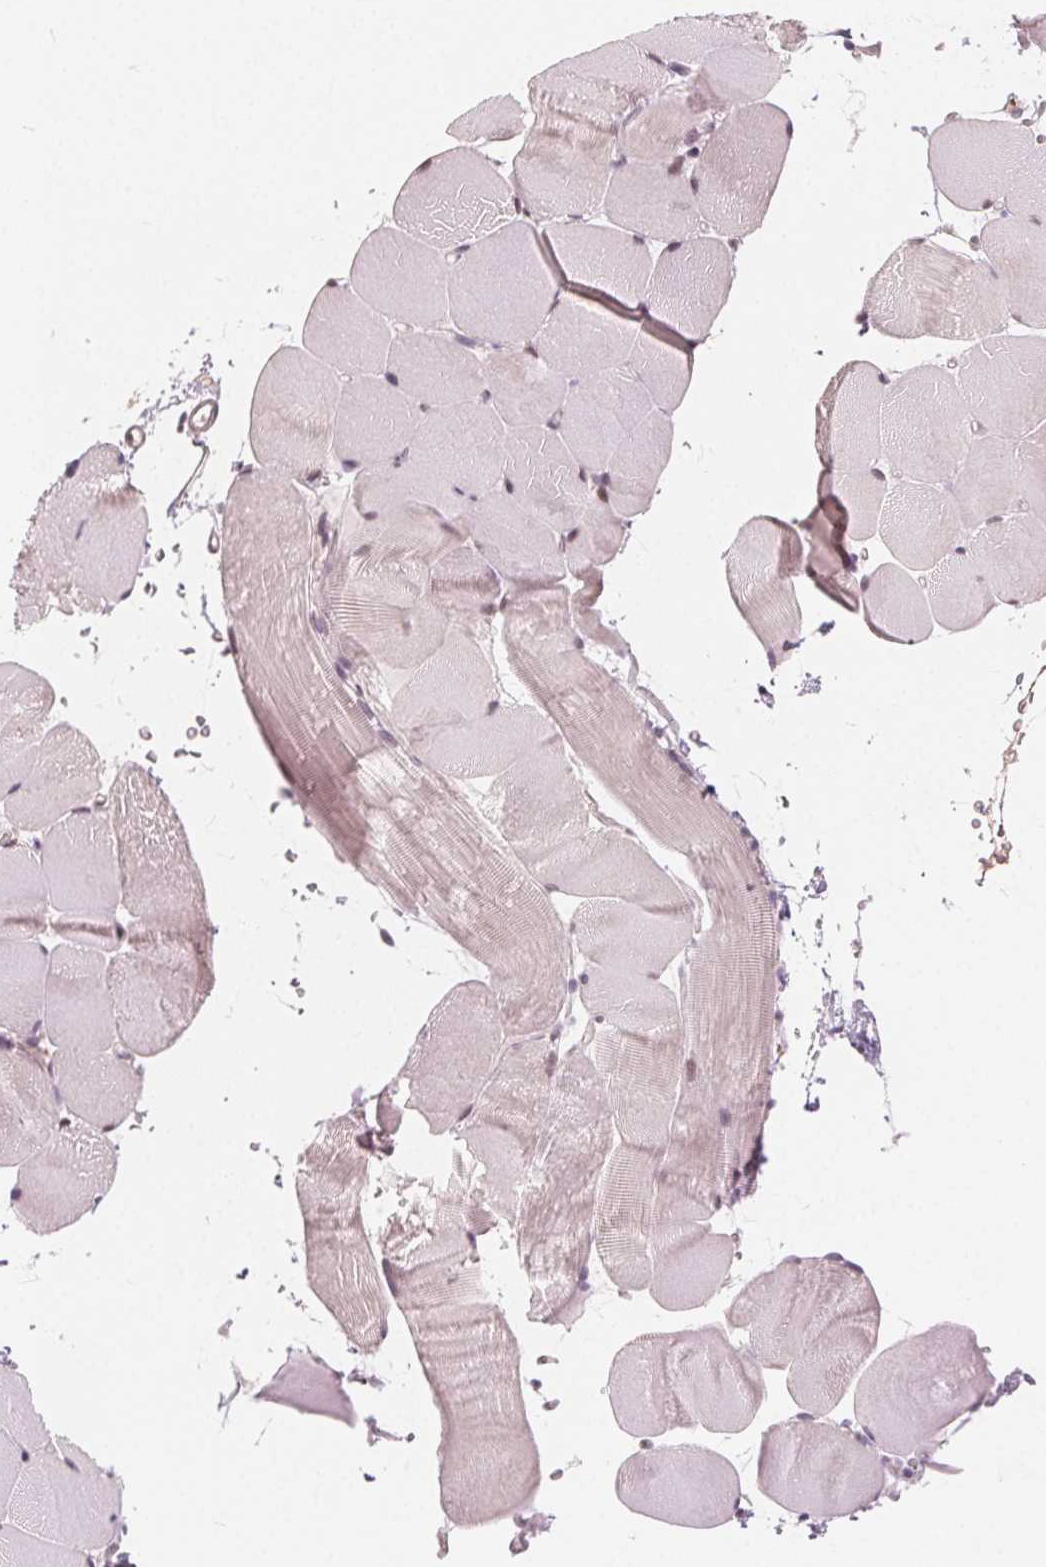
{"staining": {"intensity": "weak", "quantity": "<25%", "location": "nuclear"}, "tissue": "skeletal muscle", "cell_type": "Myocytes", "image_type": "normal", "snomed": [{"axis": "morphology", "description": "Normal tissue, NOS"}, {"axis": "topography", "description": "Skeletal muscle"}], "caption": "IHC of unremarkable skeletal muscle reveals no positivity in myocytes.", "gene": "NUP210L", "patient": {"sex": "female", "age": 37}}